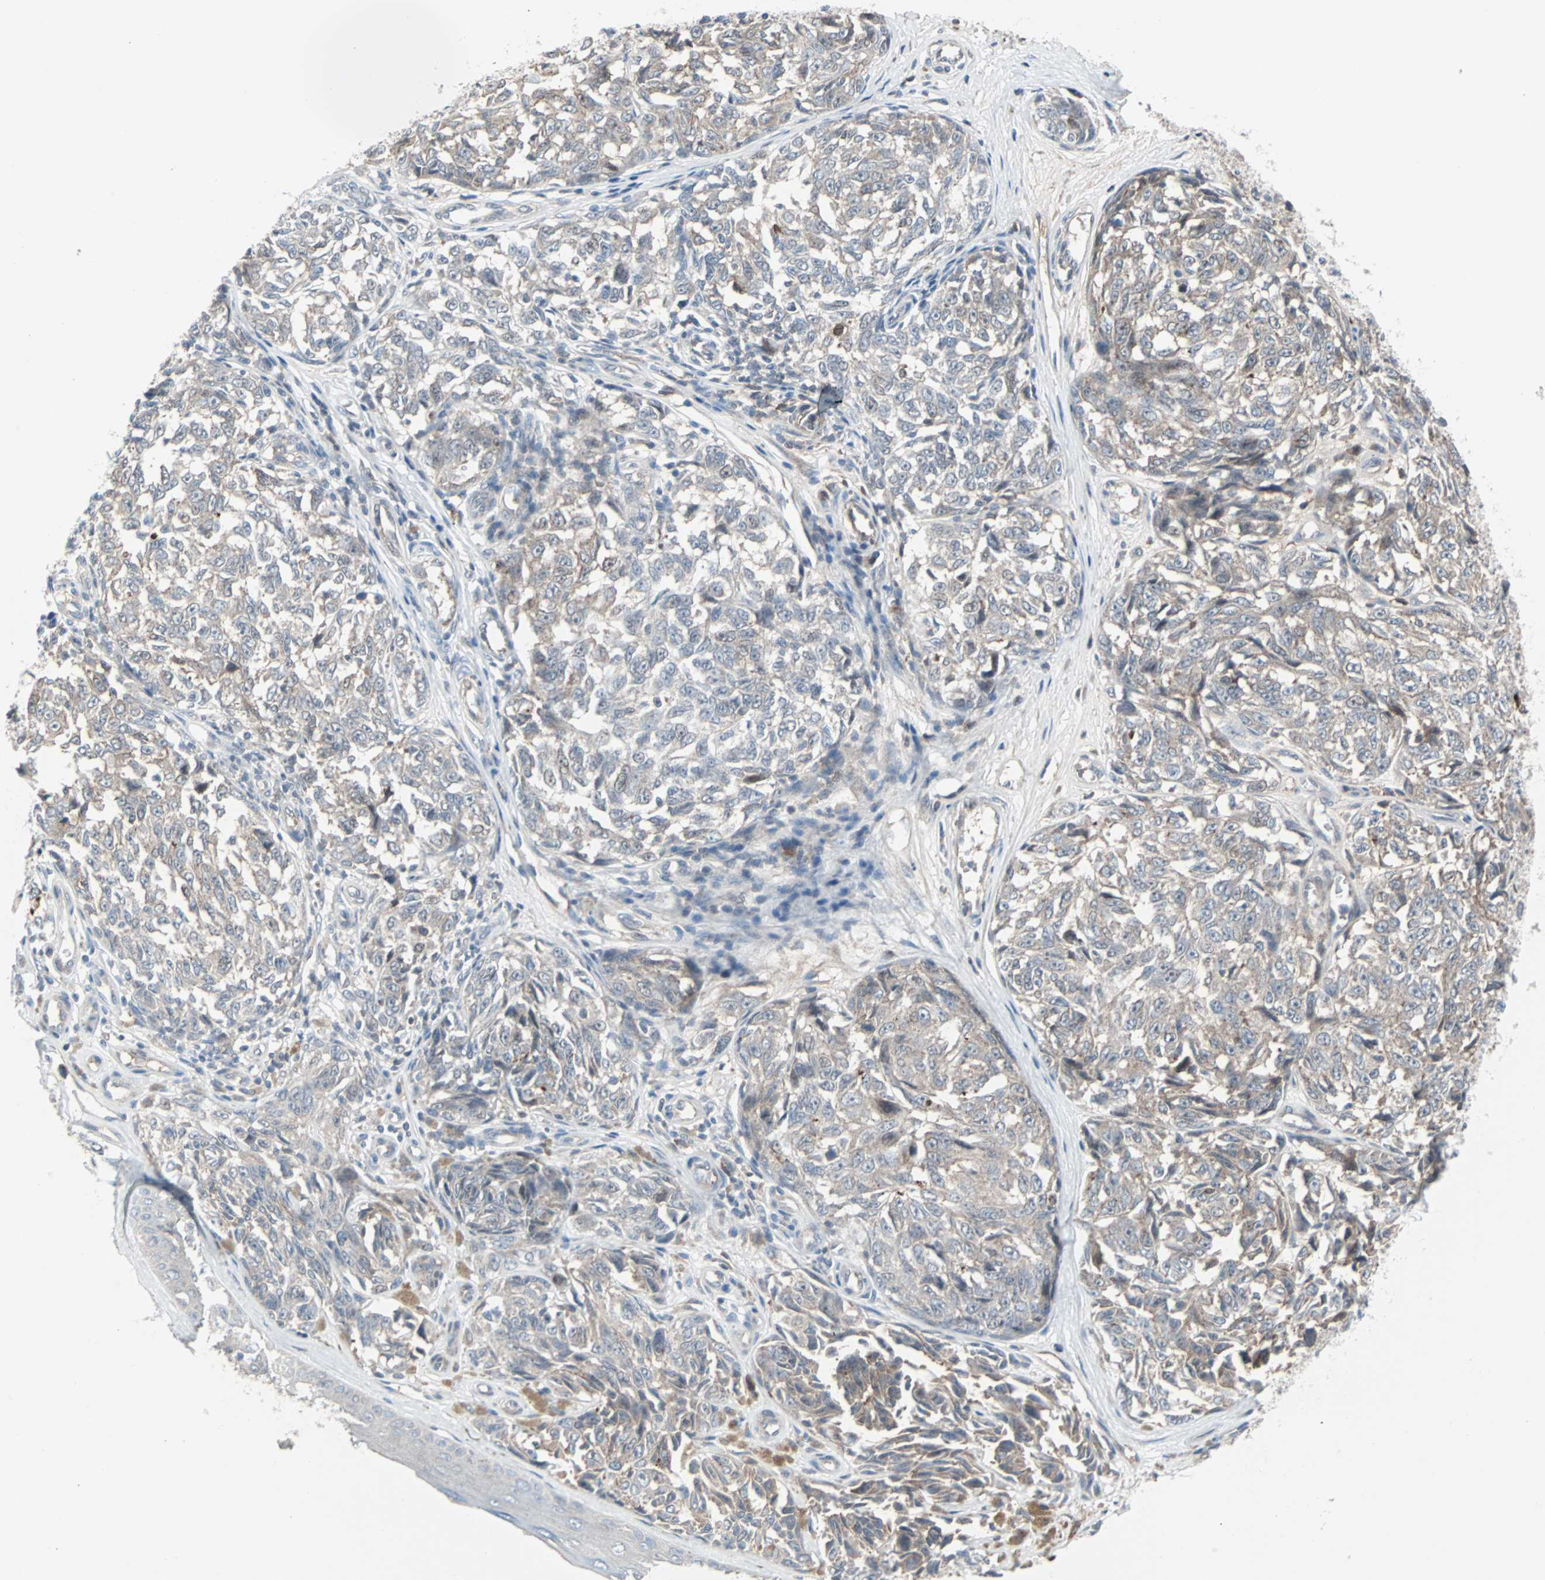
{"staining": {"intensity": "weak", "quantity": "<25%", "location": "cytoplasmic/membranous"}, "tissue": "melanoma", "cell_type": "Tumor cells", "image_type": "cancer", "snomed": [{"axis": "morphology", "description": "Malignant melanoma, NOS"}, {"axis": "topography", "description": "Skin"}], "caption": "An image of human malignant melanoma is negative for staining in tumor cells.", "gene": "CASP3", "patient": {"sex": "female", "age": 64}}